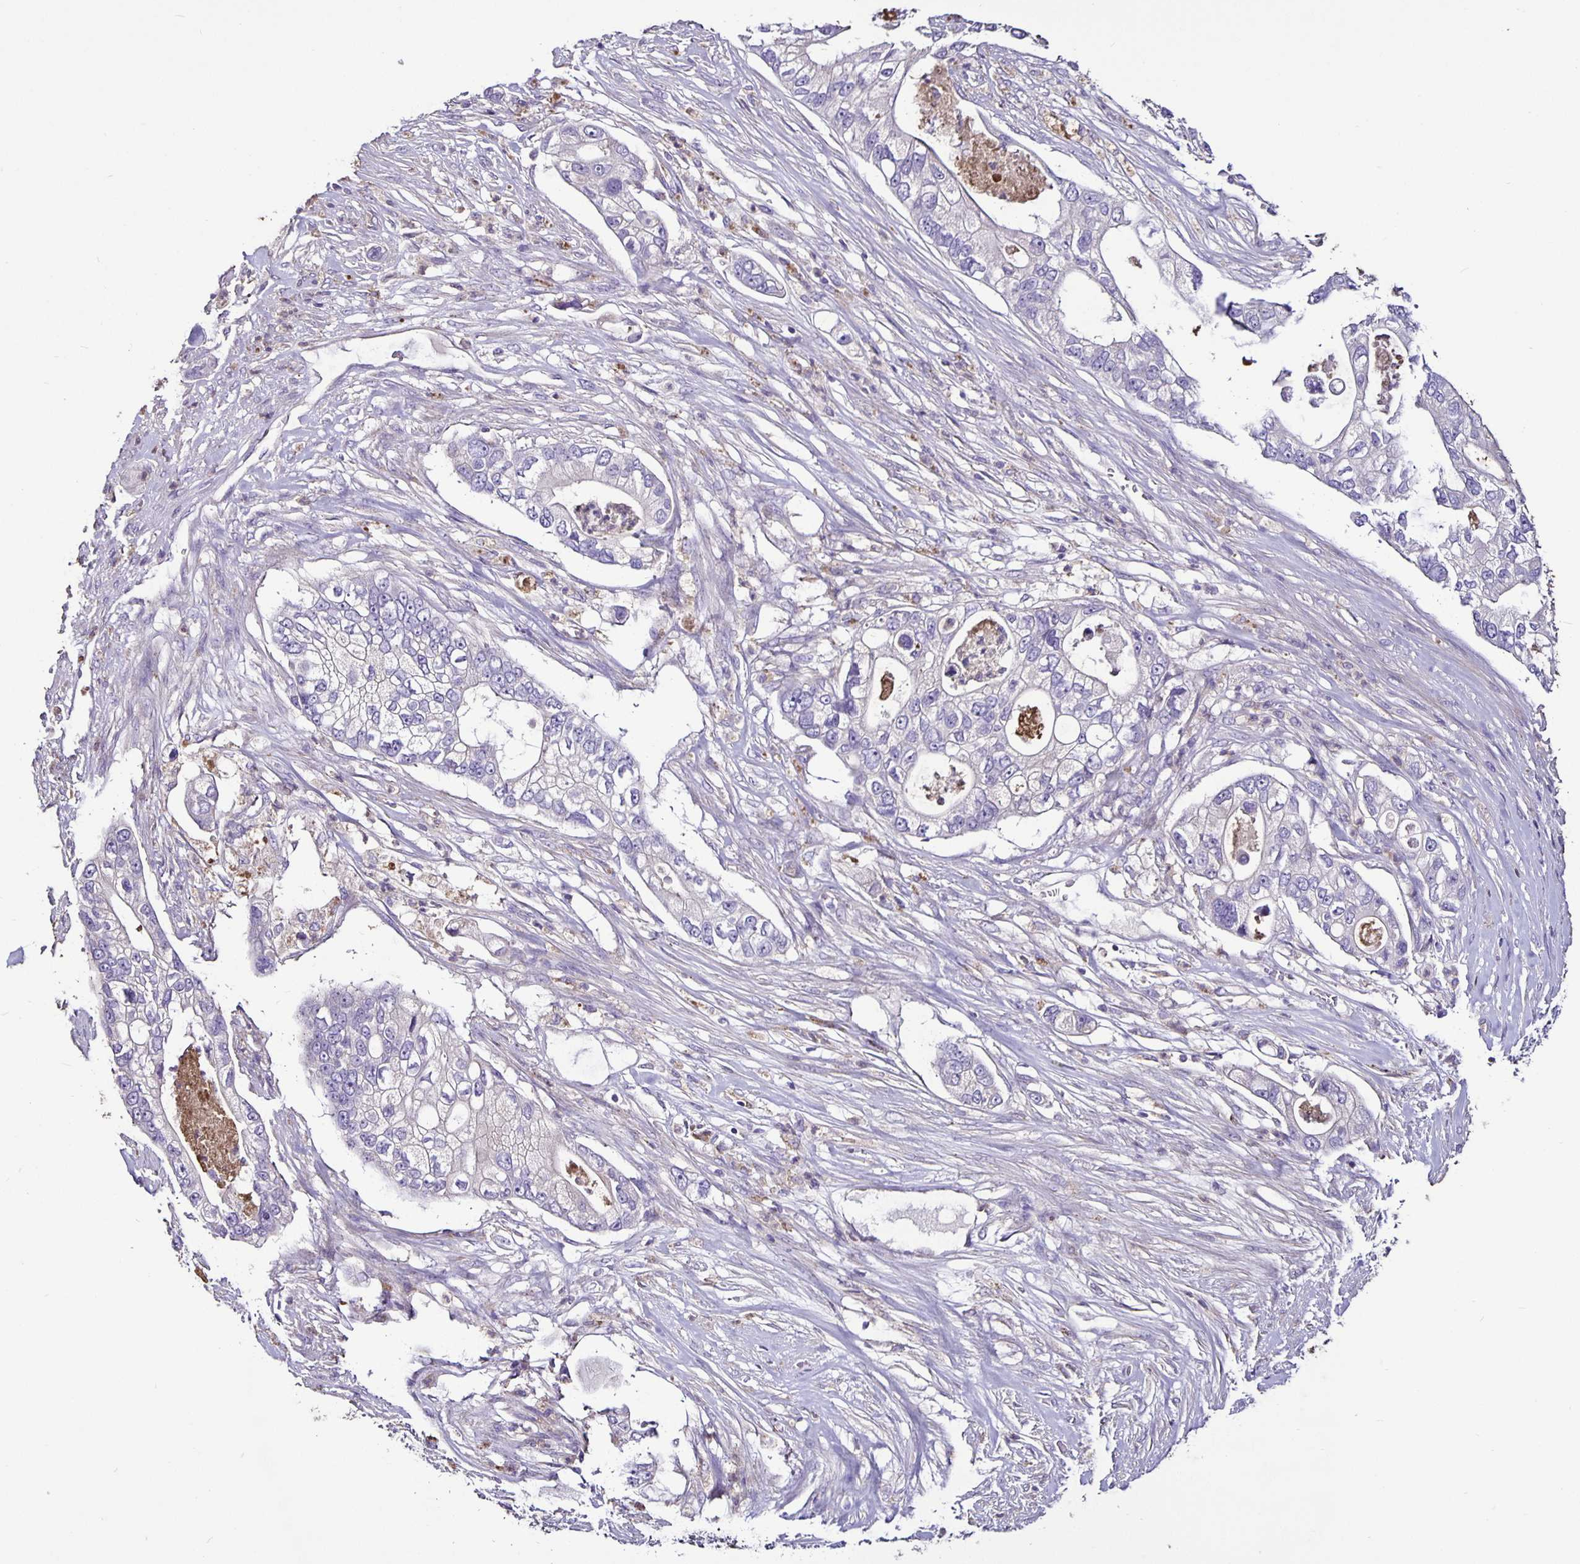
{"staining": {"intensity": "negative", "quantity": "none", "location": "none"}, "tissue": "pancreatic cancer", "cell_type": "Tumor cells", "image_type": "cancer", "snomed": [{"axis": "morphology", "description": "Adenocarcinoma, NOS"}, {"axis": "topography", "description": "Pancreas"}], "caption": "The micrograph demonstrates no staining of tumor cells in pancreatic cancer (adenocarcinoma). Brightfield microscopy of immunohistochemistry (IHC) stained with DAB (brown) and hematoxylin (blue), captured at high magnification.", "gene": "FCER1A", "patient": {"sex": "female", "age": 69}}